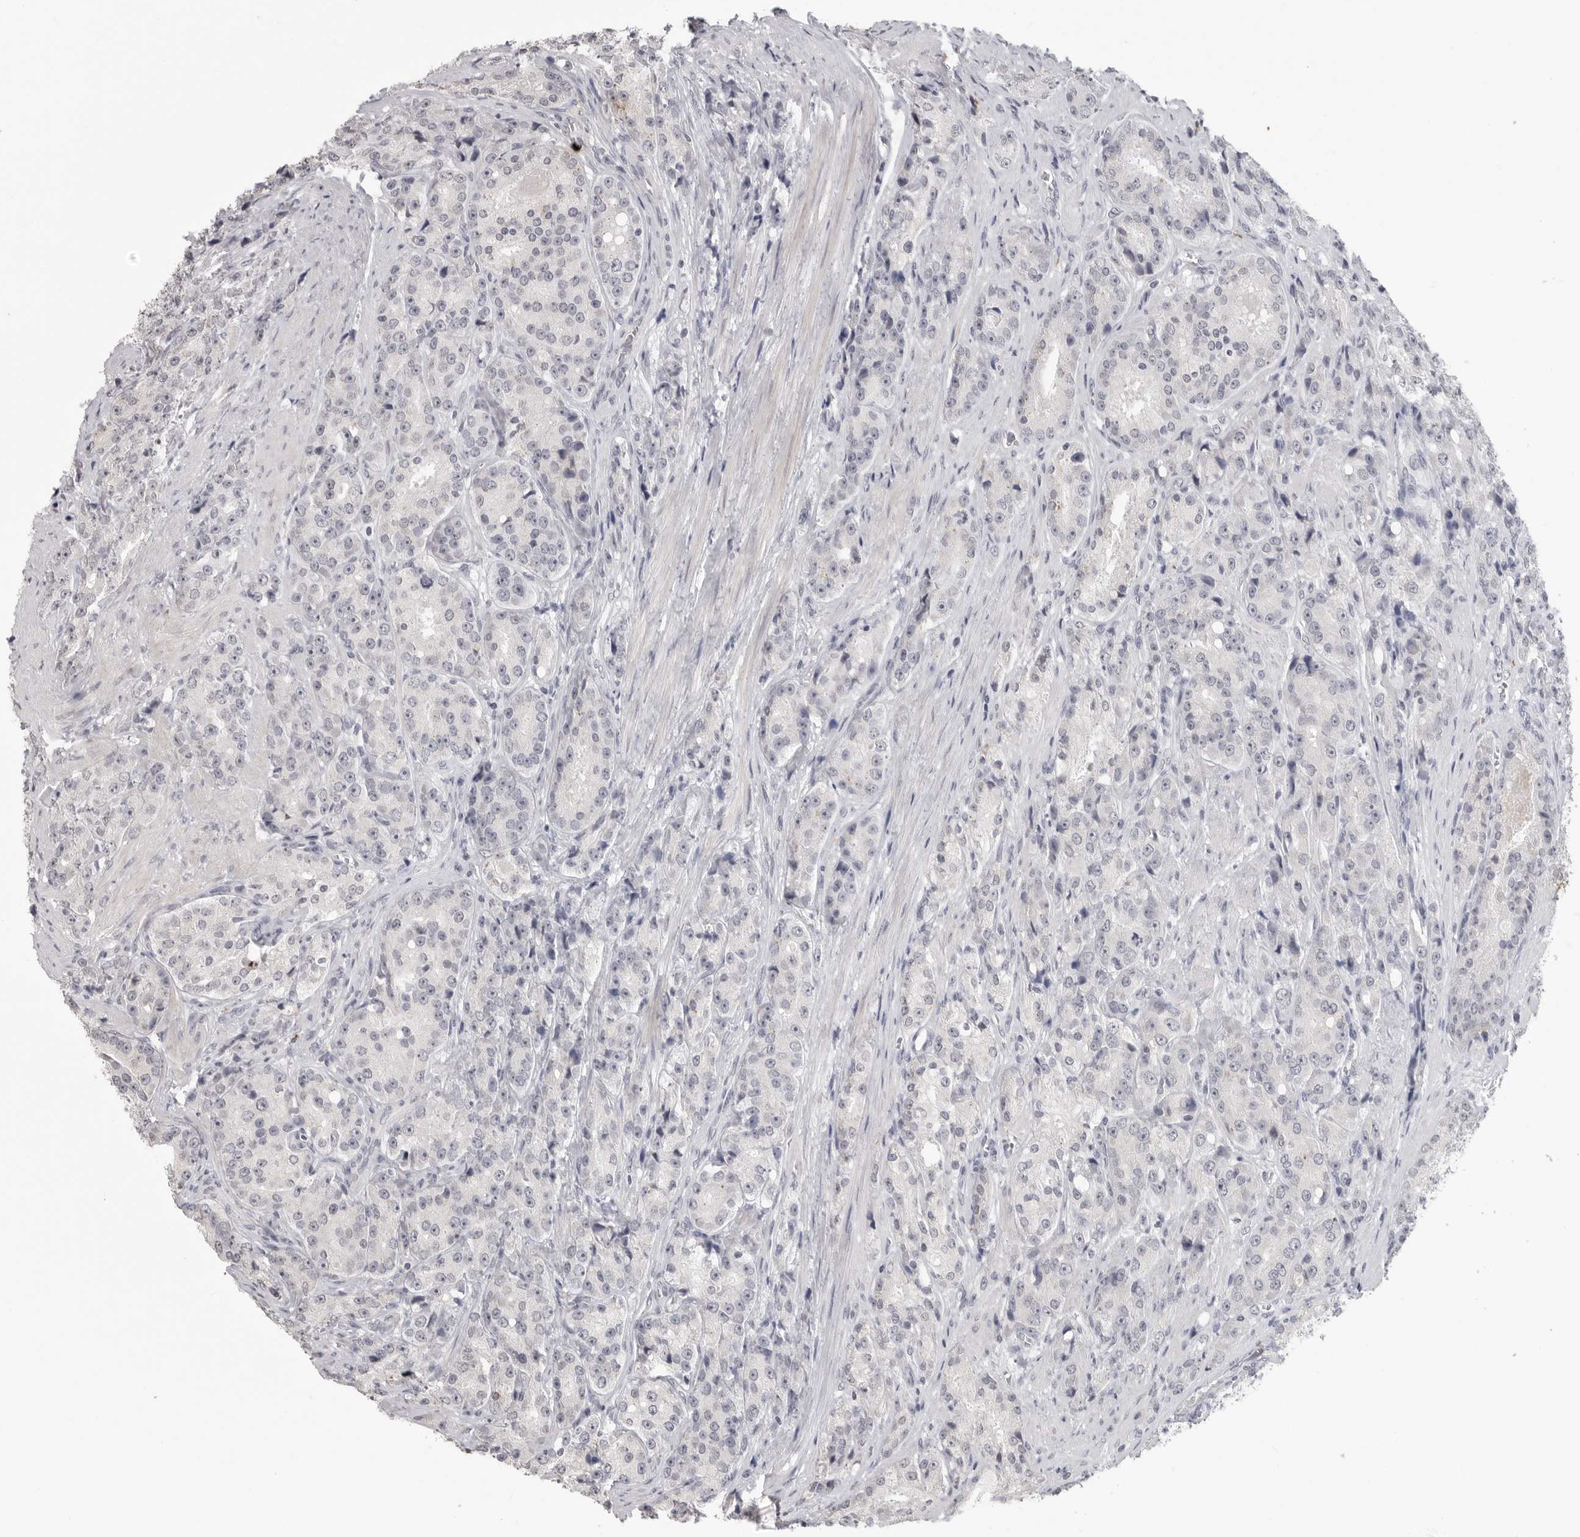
{"staining": {"intensity": "negative", "quantity": "none", "location": "none"}, "tissue": "prostate cancer", "cell_type": "Tumor cells", "image_type": "cancer", "snomed": [{"axis": "morphology", "description": "Adenocarcinoma, High grade"}, {"axis": "topography", "description": "Prostate"}], "caption": "A high-resolution image shows IHC staining of prostate cancer, which reveals no significant expression in tumor cells.", "gene": "PRSS1", "patient": {"sex": "male", "age": 60}}